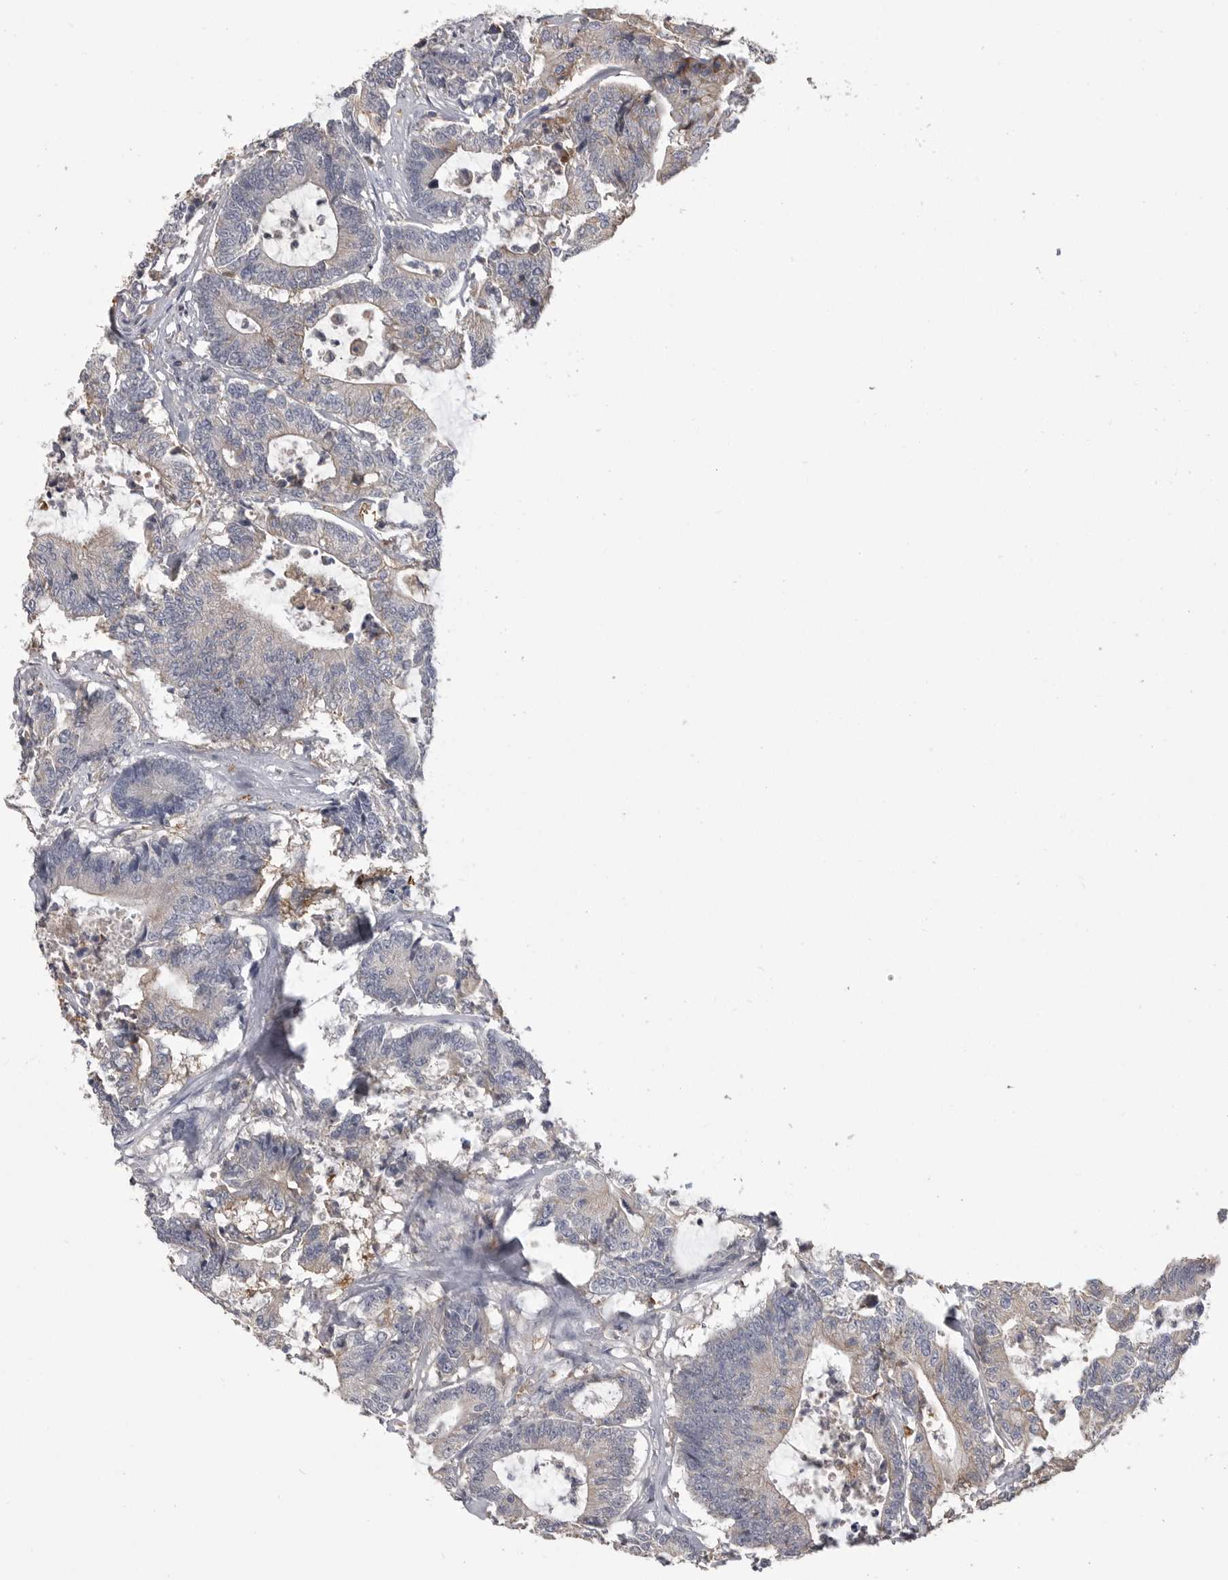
{"staining": {"intensity": "negative", "quantity": "none", "location": "none"}, "tissue": "colorectal cancer", "cell_type": "Tumor cells", "image_type": "cancer", "snomed": [{"axis": "morphology", "description": "Adenocarcinoma, NOS"}, {"axis": "topography", "description": "Colon"}], "caption": "Colorectal cancer (adenocarcinoma) stained for a protein using immunohistochemistry (IHC) shows no positivity tumor cells.", "gene": "CMTM6", "patient": {"sex": "female", "age": 84}}